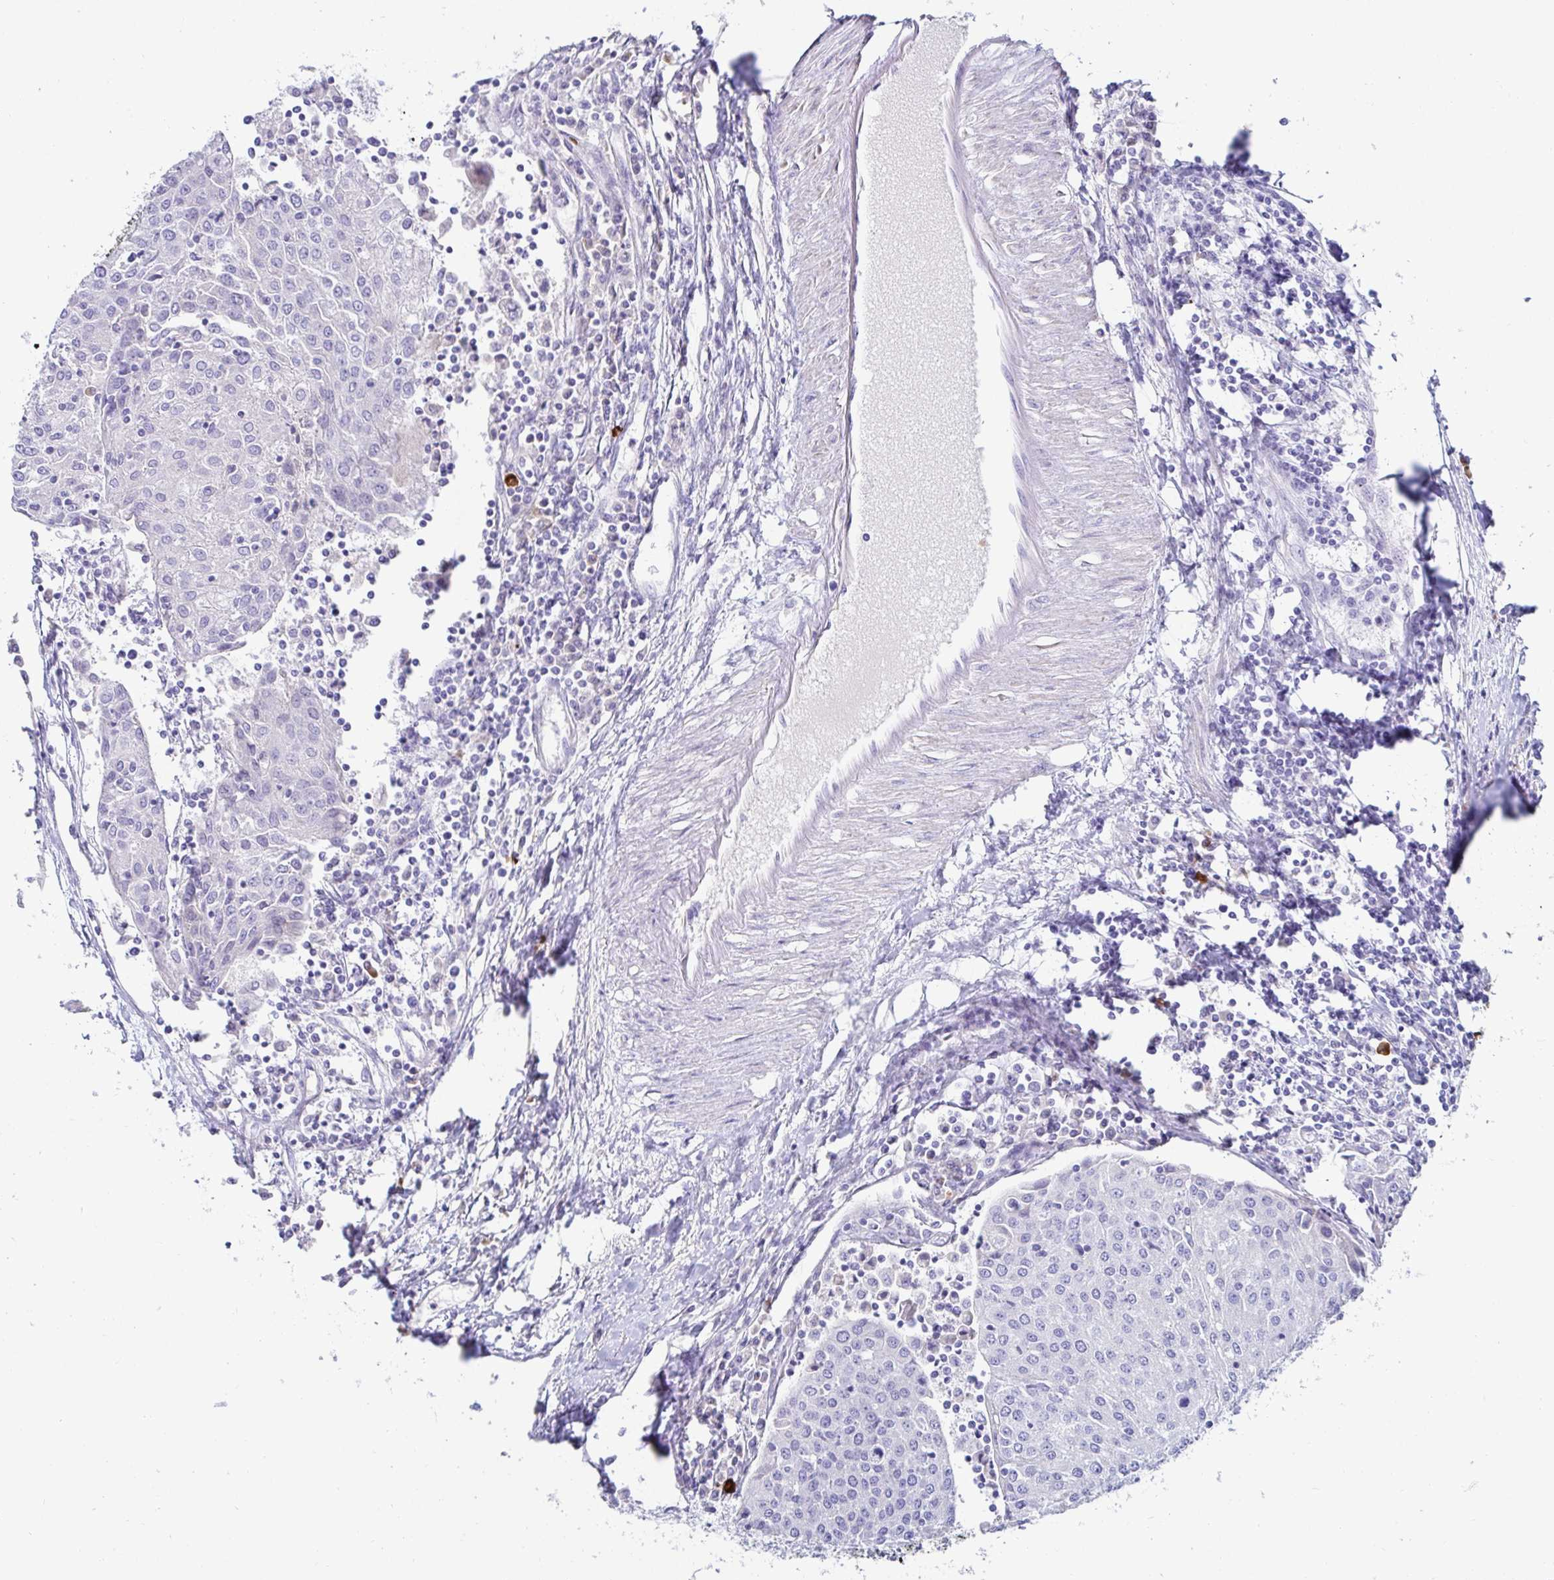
{"staining": {"intensity": "negative", "quantity": "none", "location": "none"}, "tissue": "urothelial cancer", "cell_type": "Tumor cells", "image_type": "cancer", "snomed": [{"axis": "morphology", "description": "Urothelial carcinoma, High grade"}, {"axis": "topography", "description": "Urinary bladder"}], "caption": "This is a micrograph of immunohistochemistry staining of urothelial cancer, which shows no staining in tumor cells.", "gene": "C4orf17", "patient": {"sex": "female", "age": 85}}